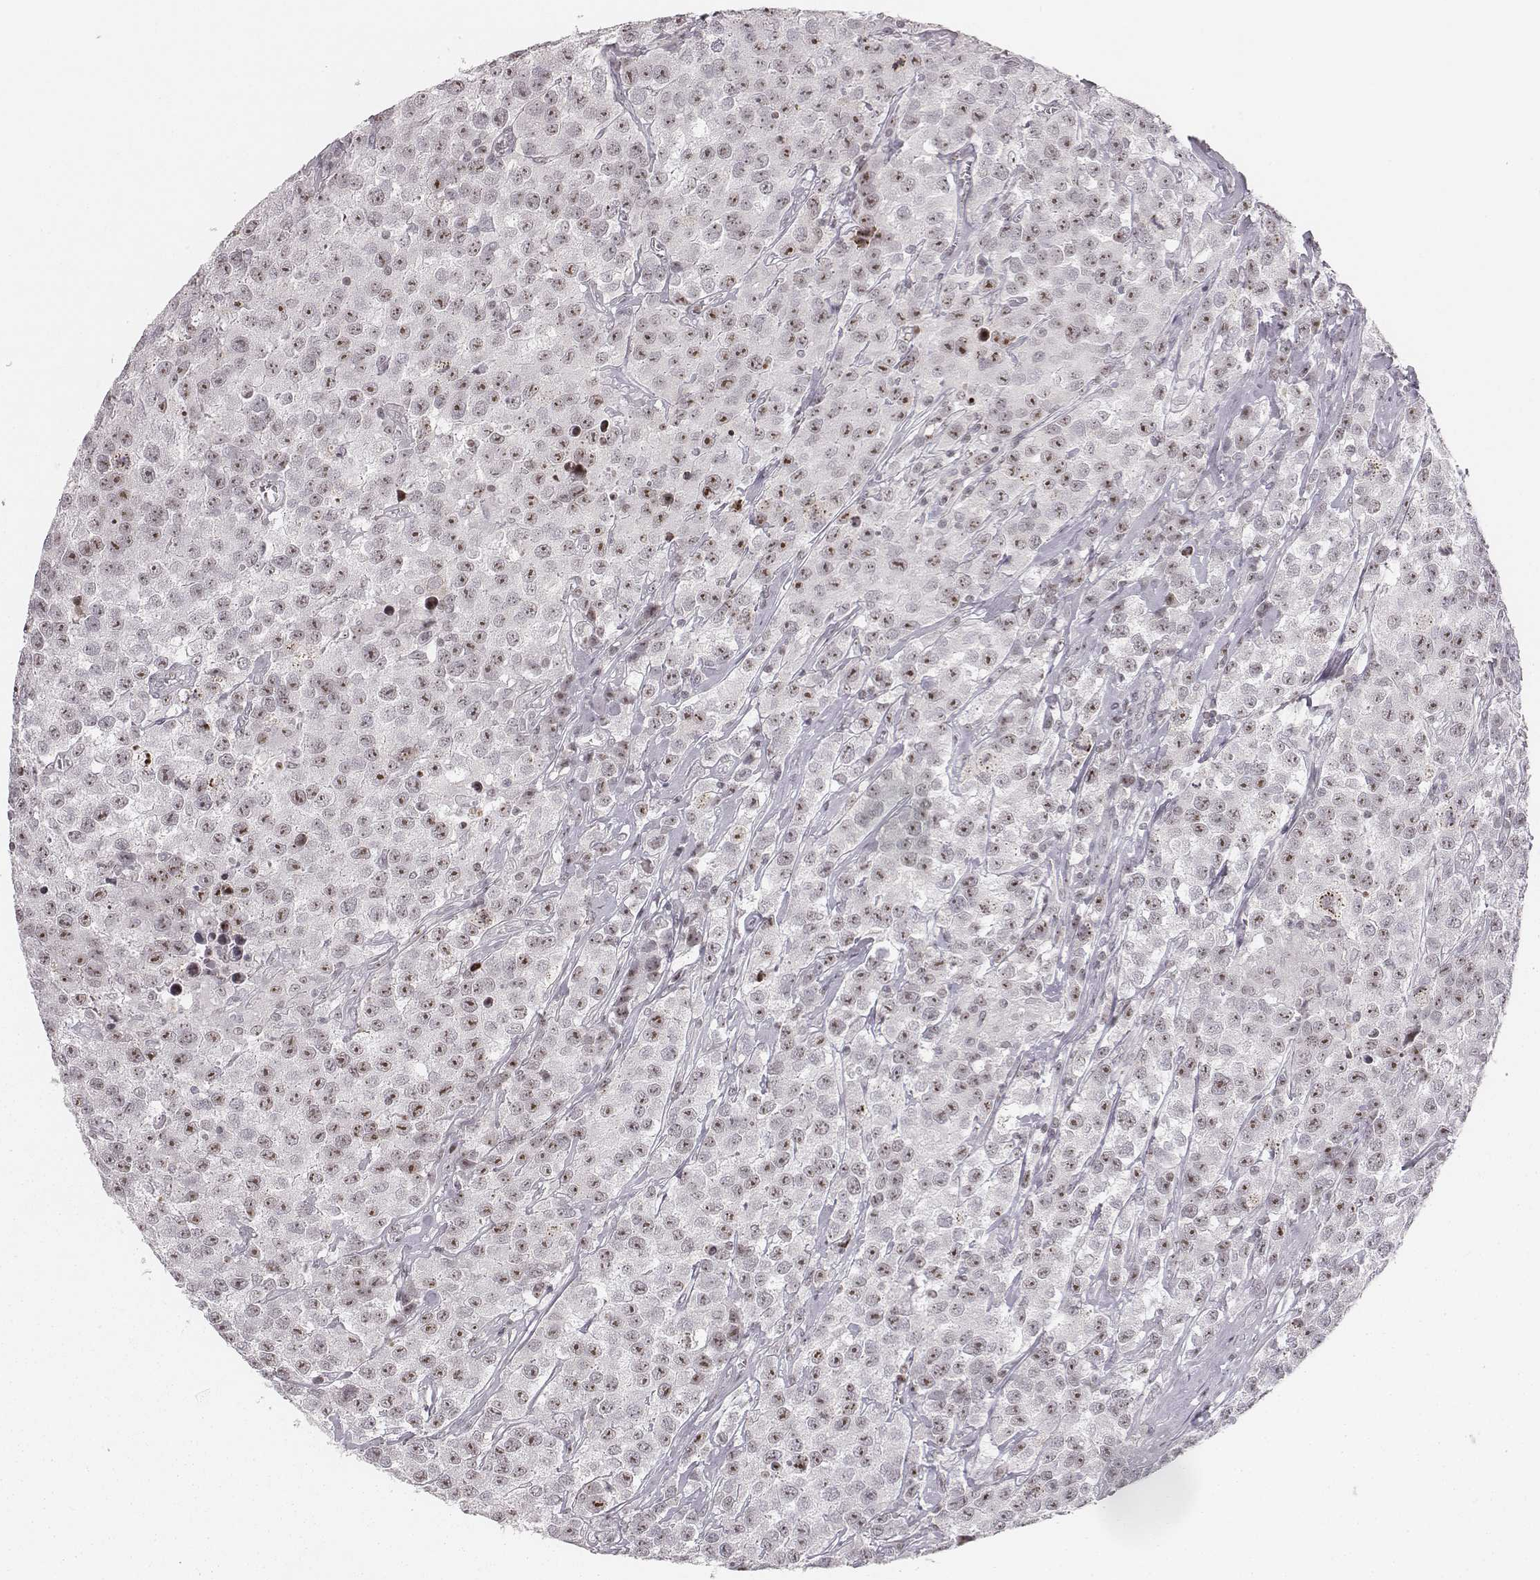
{"staining": {"intensity": "moderate", "quantity": "25%-75%", "location": "nuclear"}, "tissue": "testis cancer", "cell_type": "Tumor cells", "image_type": "cancer", "snomed": [{"axis": "morphology", "description": "Seminoma, NOS"}, {"axis": "topography", "description": "Testis"}], "caption": "Seminoma (testis) was stained to show a protein in brown. There is medium levels of moderate nuclear staining in approximately 25%-75% of tumor cells.", "gene": "NIFK", "patient": {"sex": "male", "age": 59}}